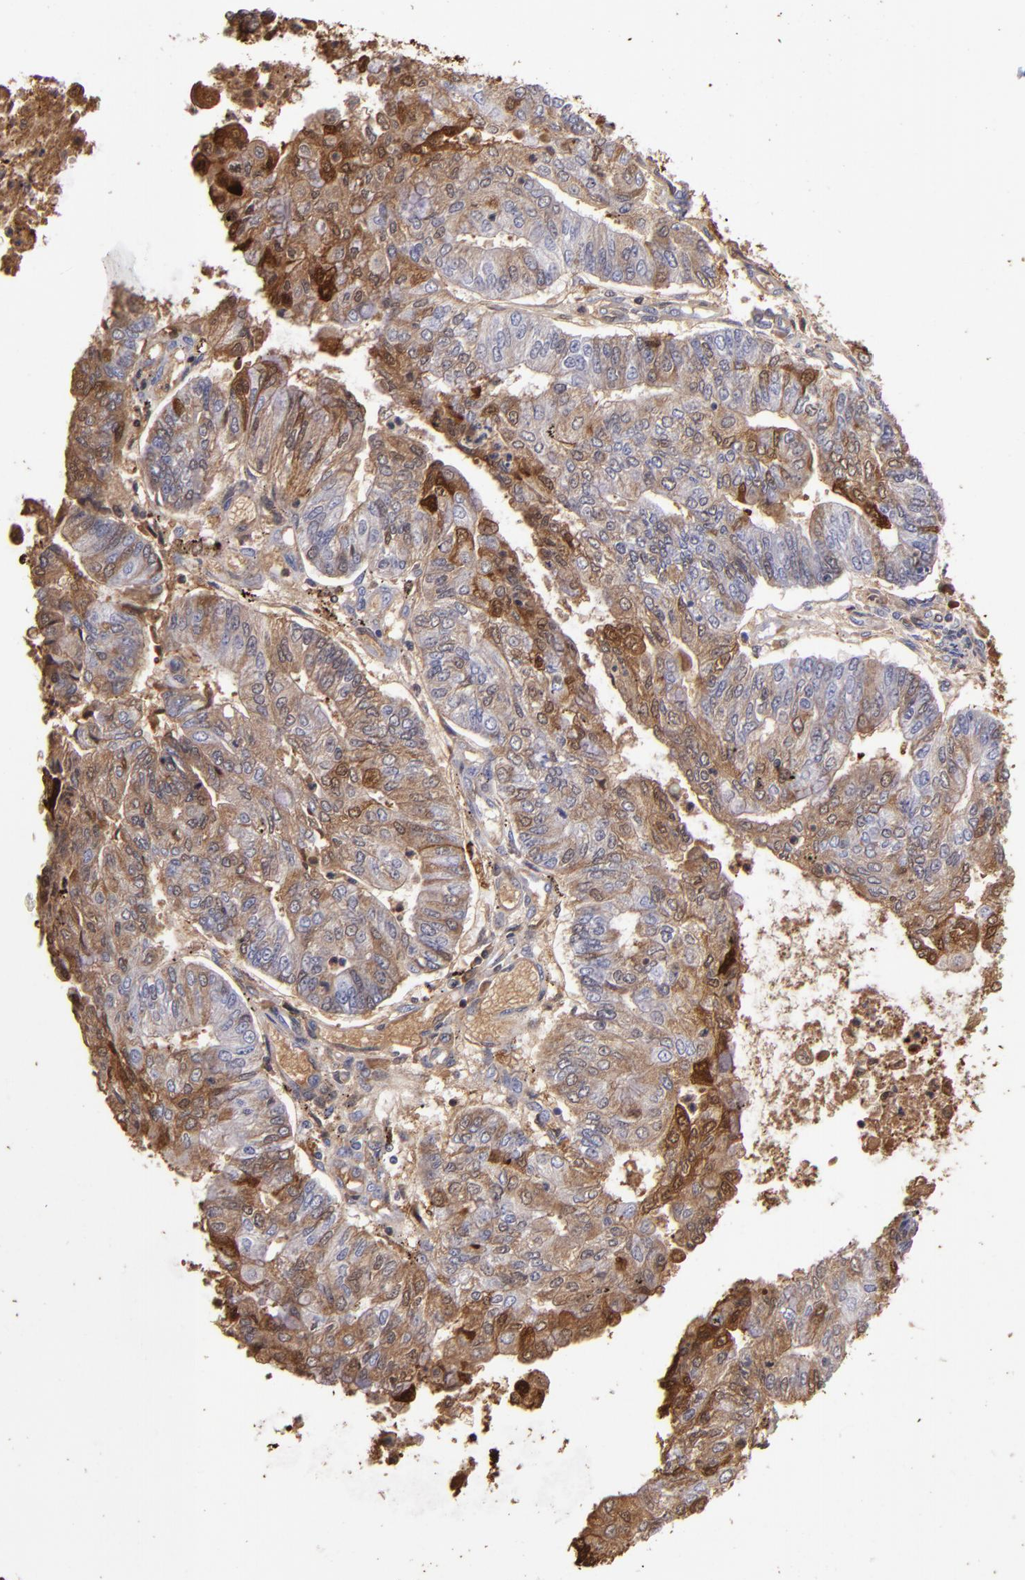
{"staining": {"intensity": "moderate", "quantity": "25%-75%", "location": "cytoplasmic/membranous,nuclear"}, "tissue": "endometrial cancer", "cell_type": "Tumor cells", "image_type": "cancer", "snomed": [{"axis": "morphology", "description": "Adenocarcinoma, NOS"}, {"axis": "topography", "description": "Endometrium"}], "caption": "This is a photomicrograph of immunohistochemistry (IHC) staining of adenocarcinoma (endometrial), which shows moderate staining in the cytoplasmic/membranous and nuclear of tumor cells.", "gene": "S100A2", "patient": {"sex": "female", "age": 59}}